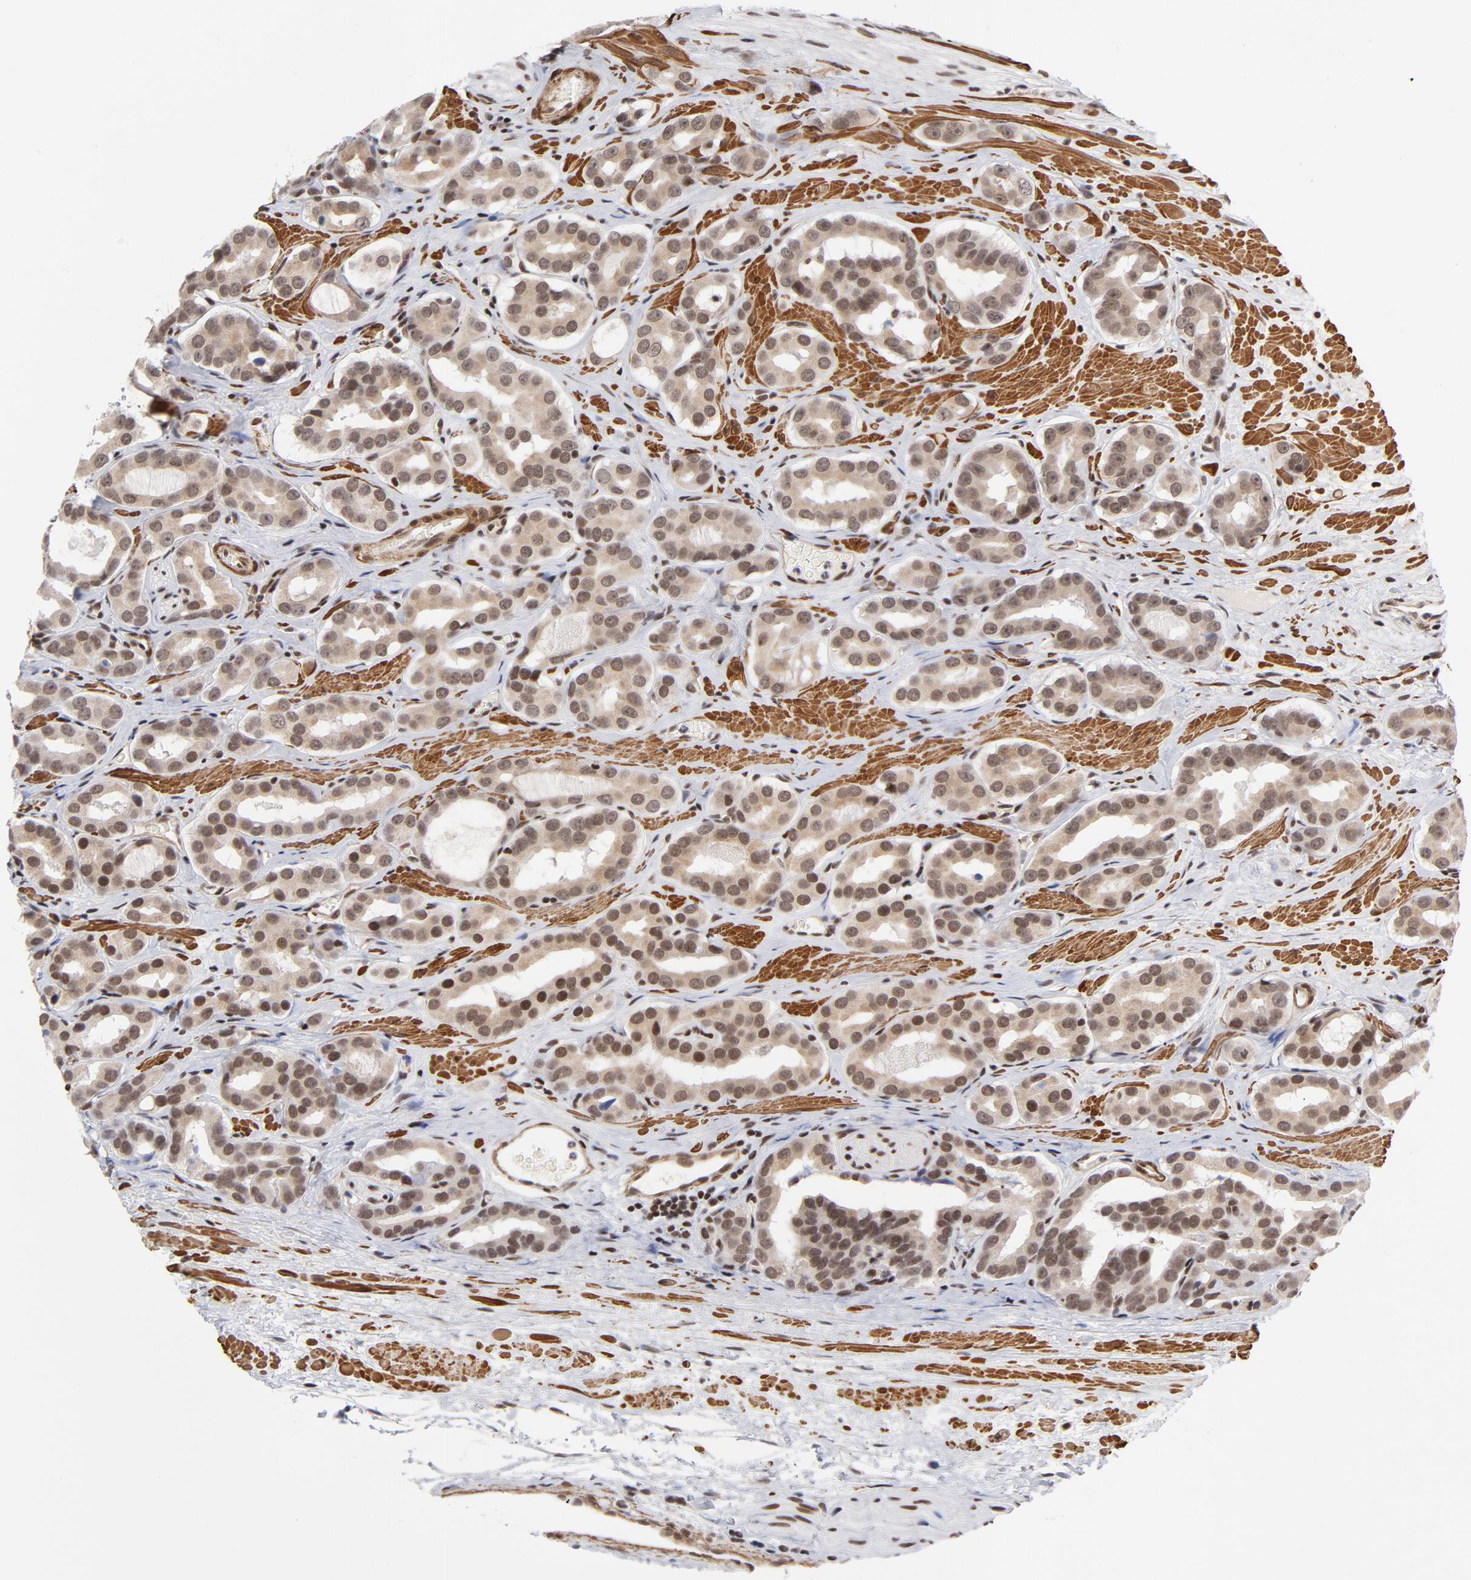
{"staining": {"intensity": "strong", "quantity": ">75%", "location": "nuclear"}, "tissue": "prostate cancer", "cell_type": "Tumor cells", "image_type": "cancer", "snomed": [{"axis": "morphology", "description": "Adenocarcinoma, Low grade"}, {"axis": "topography", "description": "Prostate"}], "caption": "Prostate cancer (low-grade adenocarcinoma) stained with a brown dye displays strong nuclear positive positivity in about >75% of tumor cells.", "gene": "CTCF", "patient": {"sex": "male", "age": 59}}